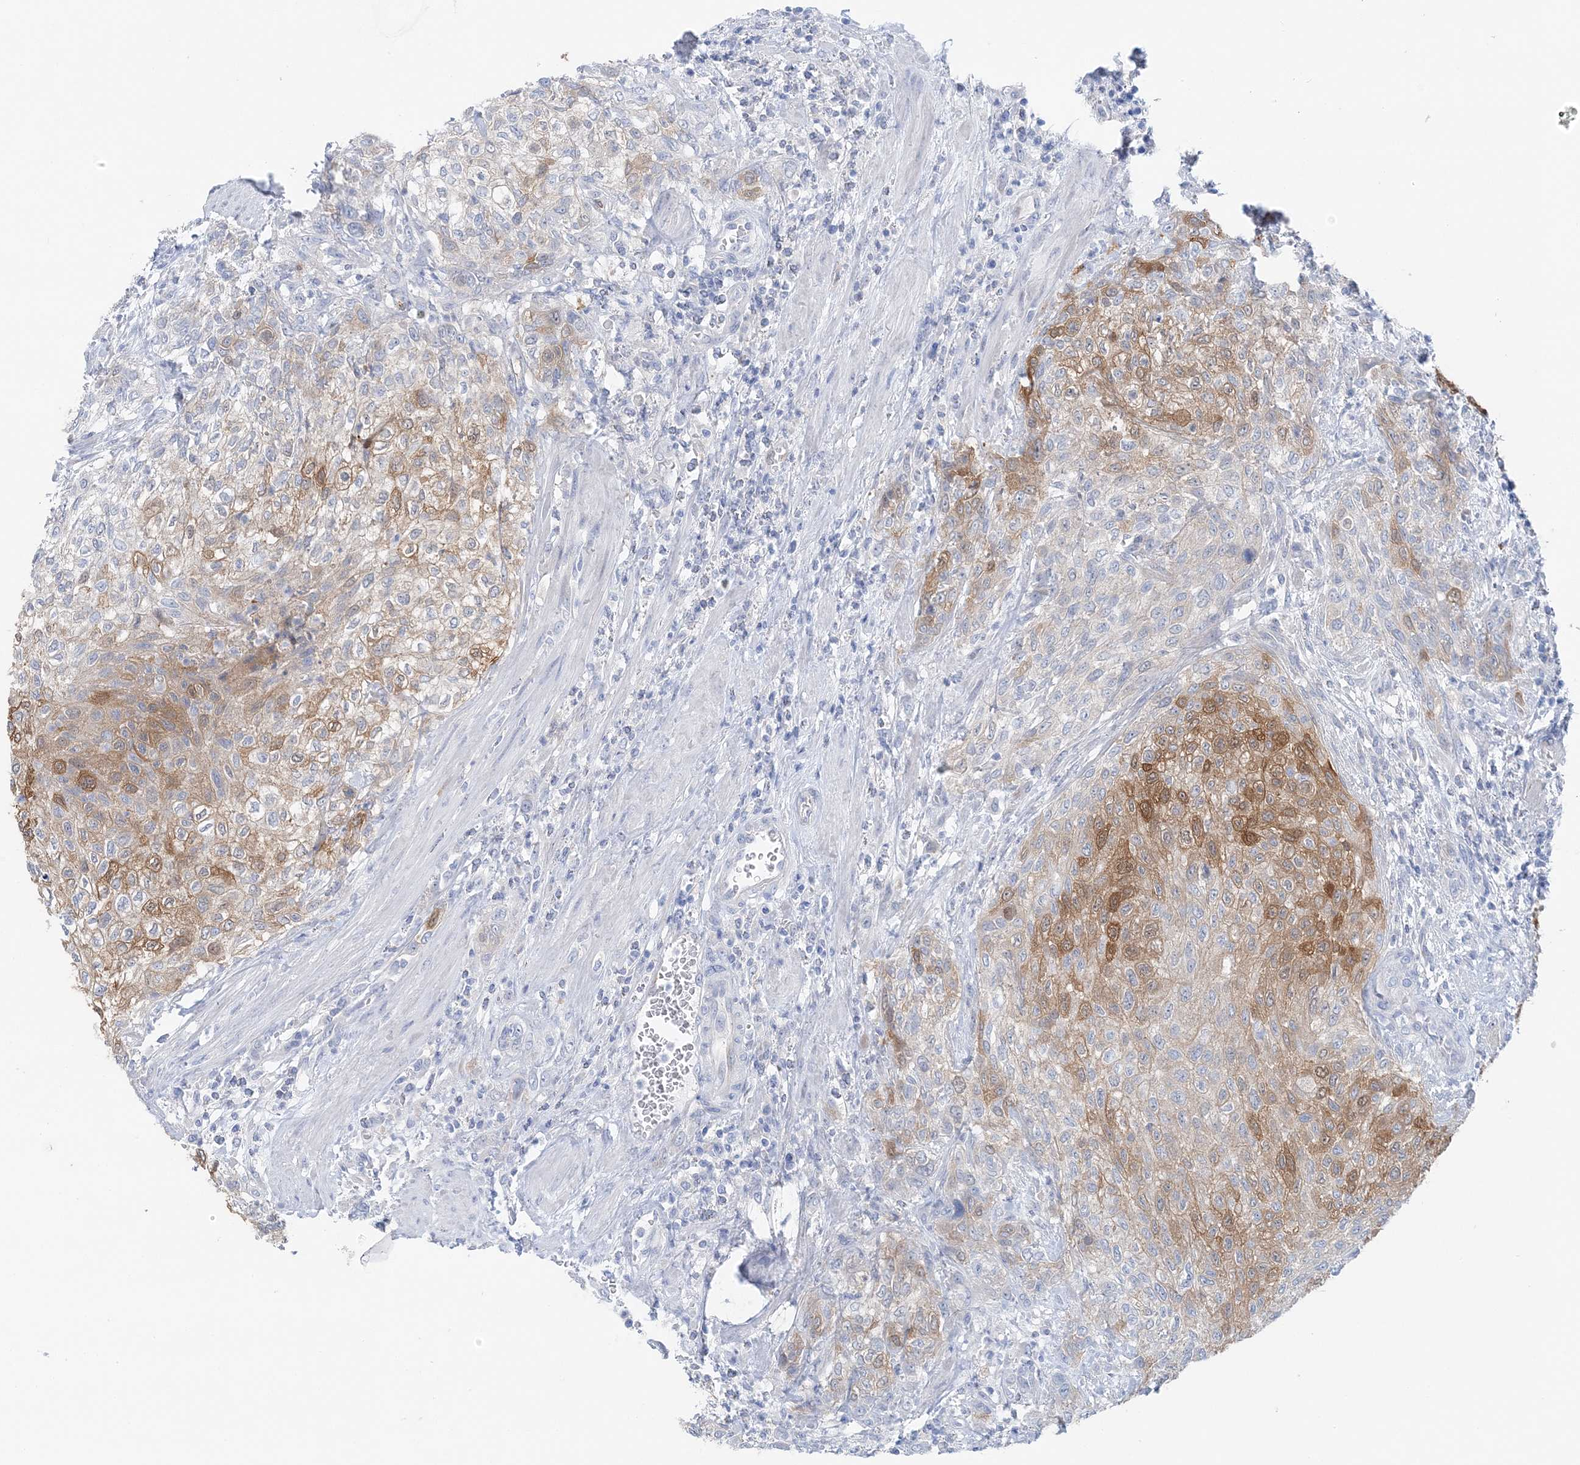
{"staining": {"intensity": "moderate", "quantity": "25%-75%", "location": "cytoplasmic/membranous"}, "tissue": "urothelial cancer", "cell_type": "Tumor cells", "image_type": "cancer", "snomed": [{"axis": "morphology", "description": "Urothelial carcinoma, High grade"}, {"axis": "topography", "description": "Urinary bladder"}], "caption": "A brown stain labels moderate cytoplasmic/membranous positivity of a protein in human high-grade urothelial carcinoma tumor cells.", "gene": "HMGCS1", "patient": {"sex": "male", "age": 35}}